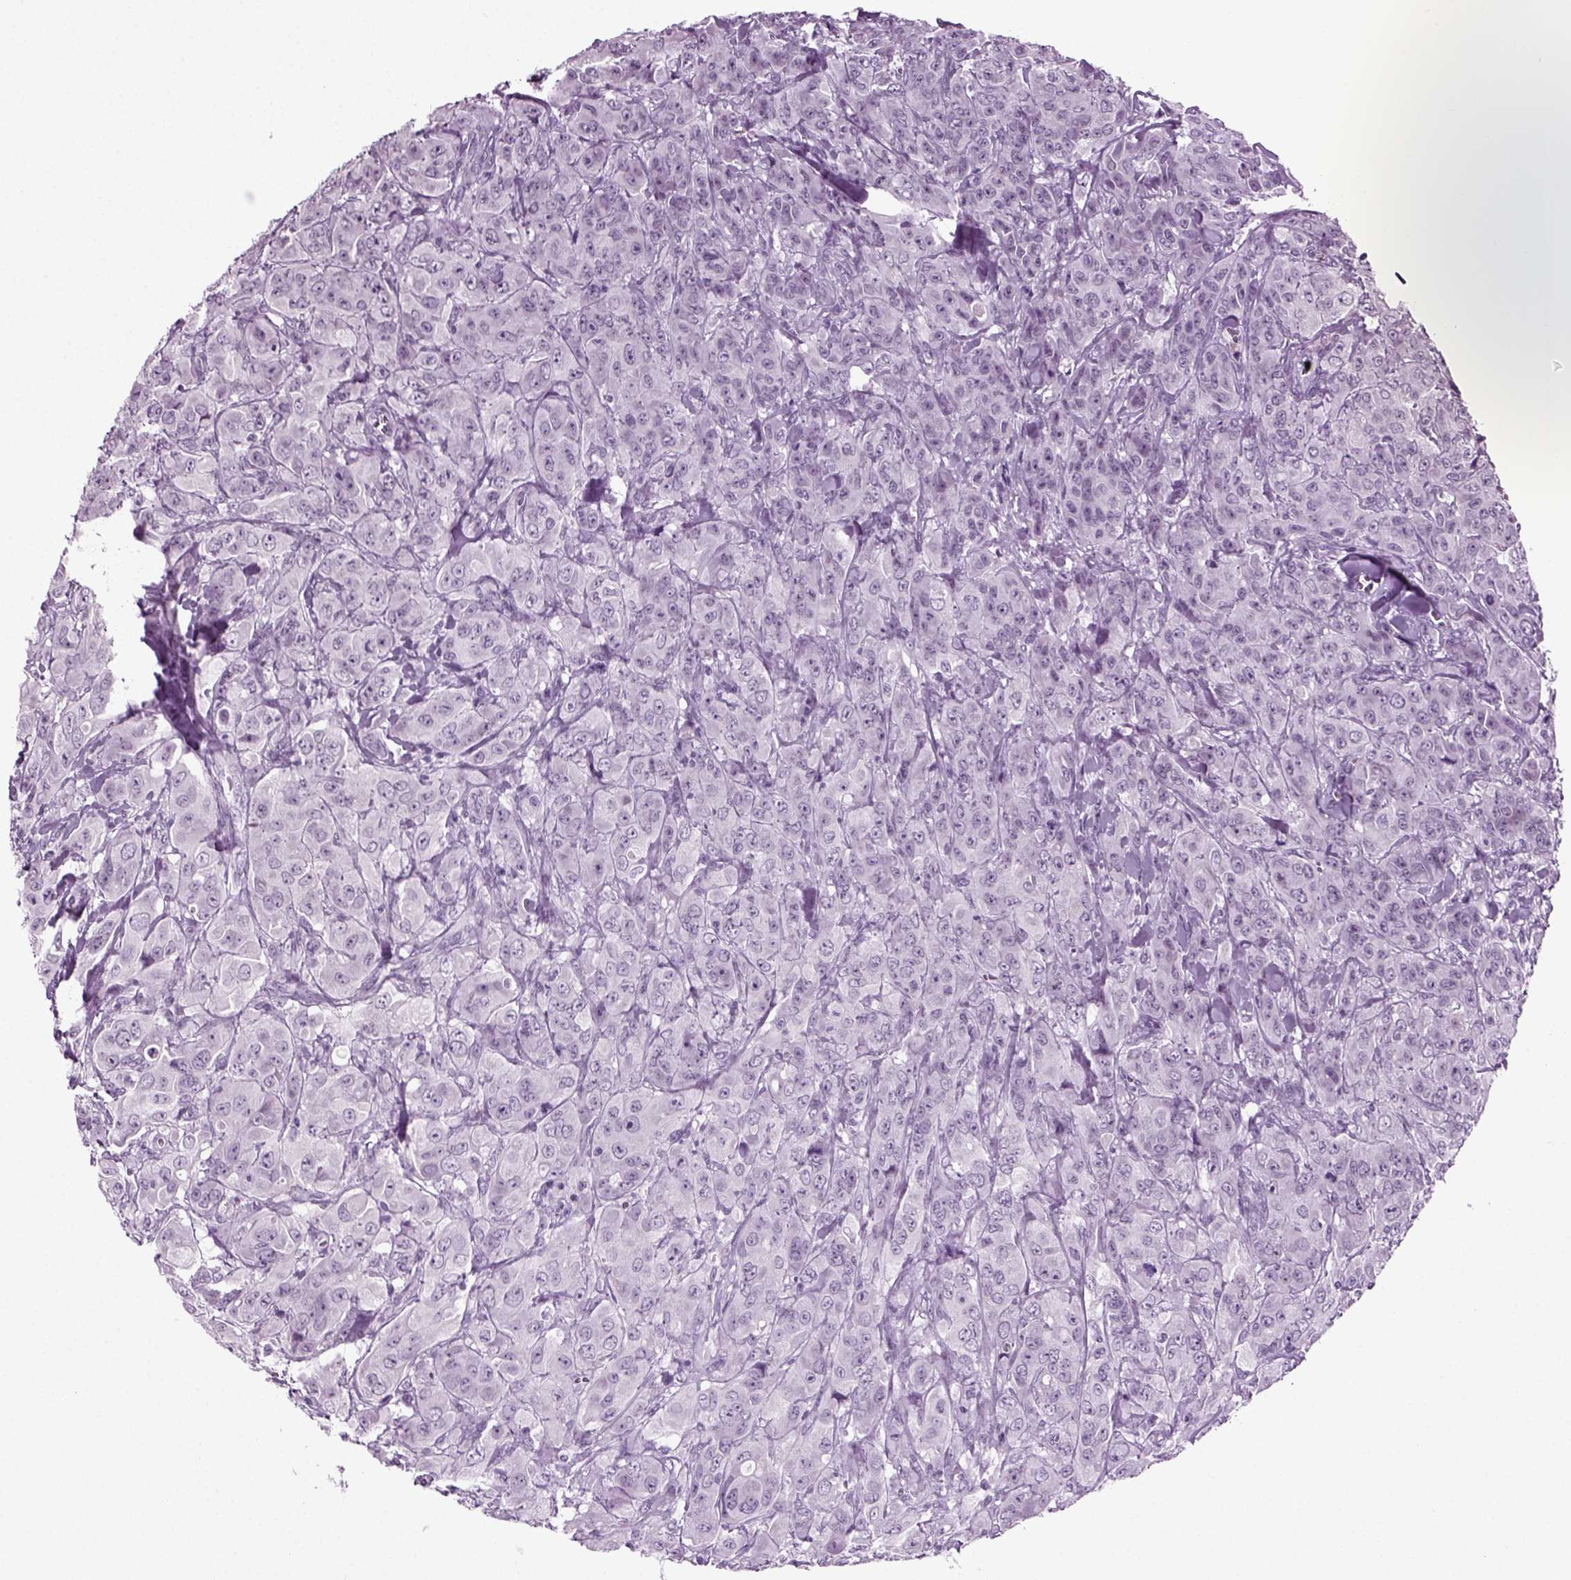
{"staining": {"intensity": "negative", "quantity": "none", "location": "none"}, "tissue": "breast cancer", "cell_type": "Tumor cells", "image_type": "cancer", "snomed": [{"axis": "morphology", "description": "Duct carcinoma"}, {"axis": "topography", "description": "Breast"}], "caption": "The immunohistochemistry (IHC) image has no significant positivity in tumor cells of breast cancer (infiltrating ductal carcinoma) tissue.", "gene": "PRLH", "patient": {"sex": "female", "age": 43}}